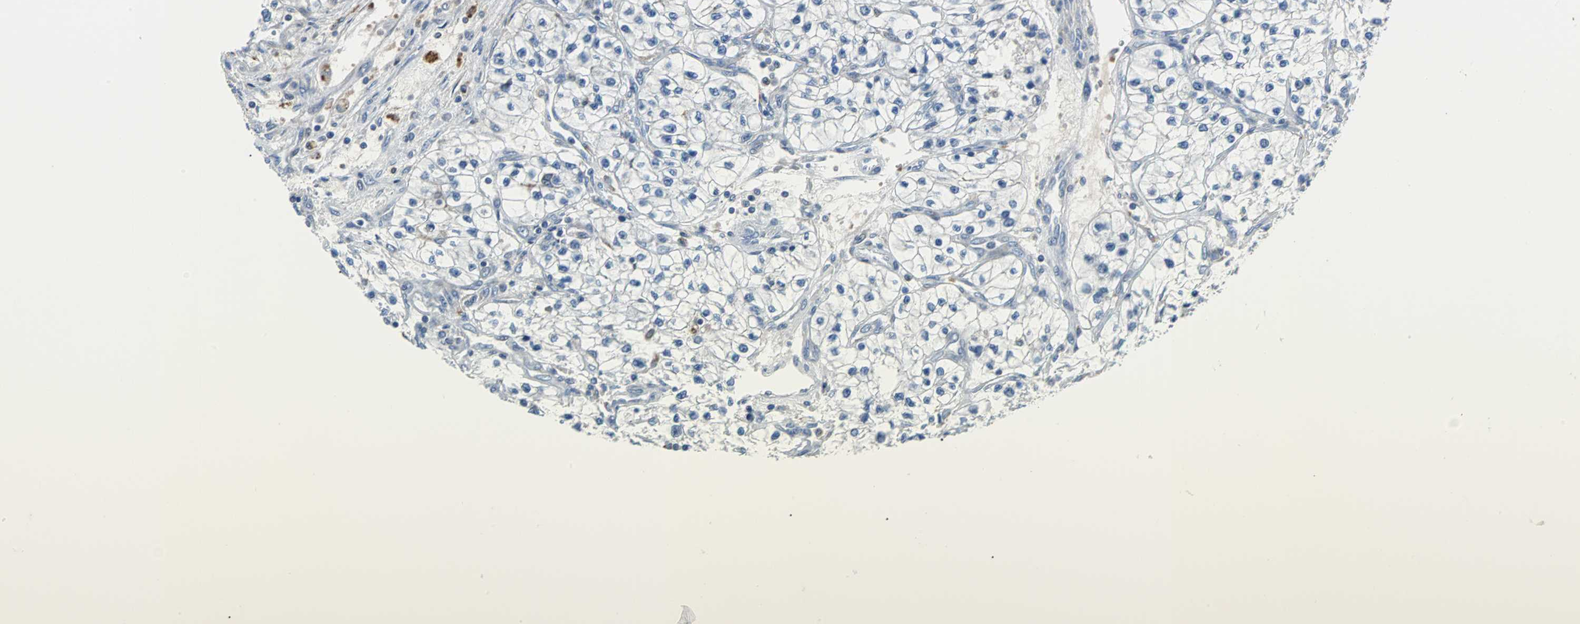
{"staining": {"intensity": "negative", "quantity": "none", "location": "none"}, "tissue": "renal cancer", "cell_type": "Tumor cells", "image_type": "cancer", "snomed": [{"axis": "morphology", "description": "Adenocarcinoma, NOS"}, {"axis": "topography", "description": "Kidney"}], "caption": "A high-resolution image shows IHC staining of renal adenocarcinoma, which reveals no significant expression in tumor cells.", "gene": "HLX", "patient": {"sex": "female", "age": 57}}